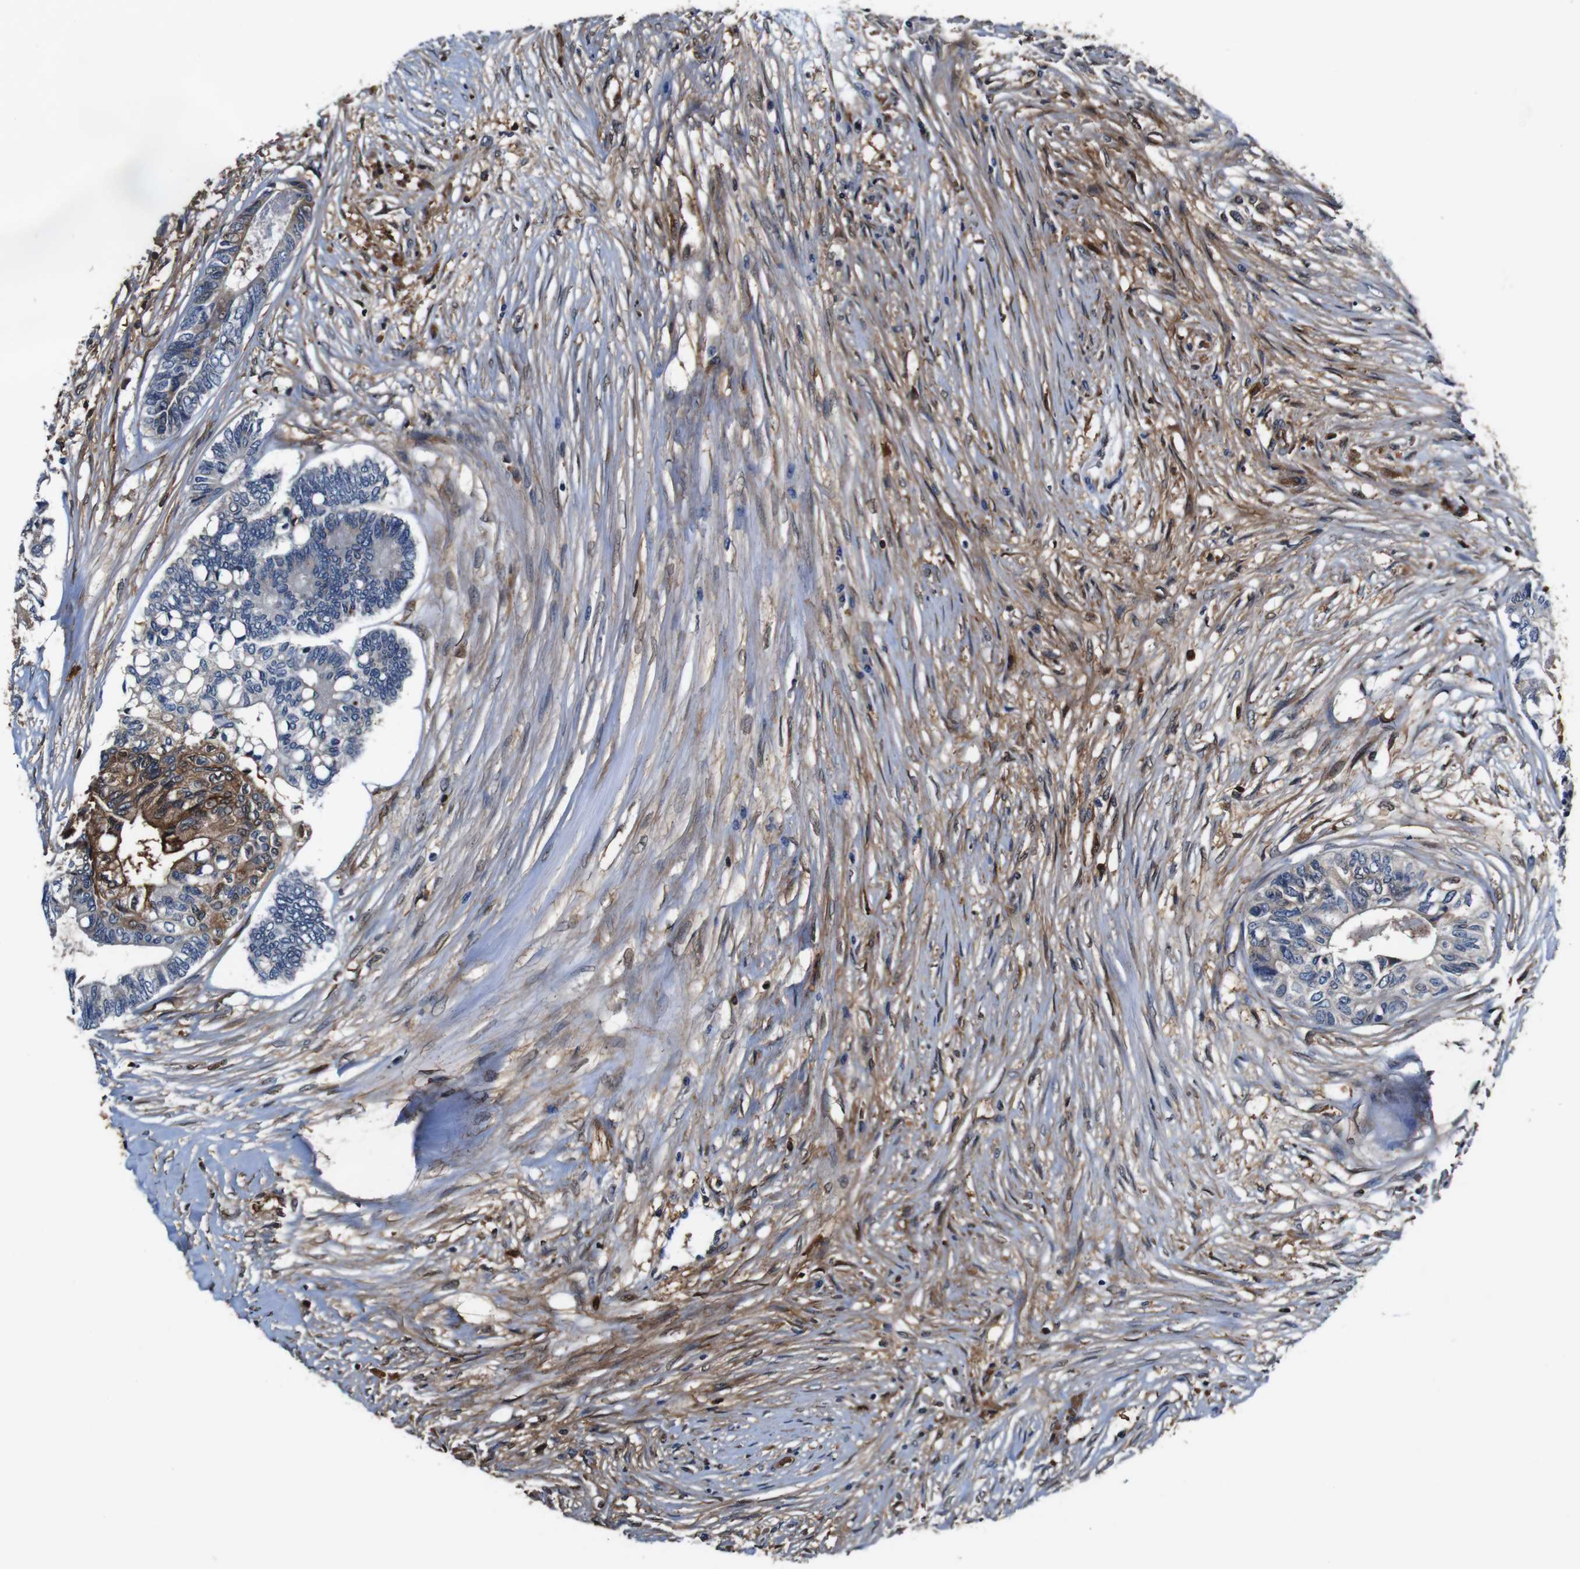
{"staining": {"intensity": "moderate", "quantity": "<25%", "location": "cytoplasmic/membranous"}, "tissue": "colorectal cancer", "cell_type": "Tumor cells", "image_type": "cancer", "snomed": [{"axis": "morphology", "description": "Adenocarcinoma, NOS"}, {"axis": "topography", "description": "Rectum"}], "caption": "Immunohistochemistry (IHC) photomicrograph of neoplastic tissue: human colorectal adenocarcinoma stained using IHC shows low levels of moderate protein expression localized specifically in the cytoplasmic/membranous of tumor cells, appearing as a cytoplasmic/membranous brown color.", "gene": "ANXA1", "patient": {"sex": "male", "age": 63}}